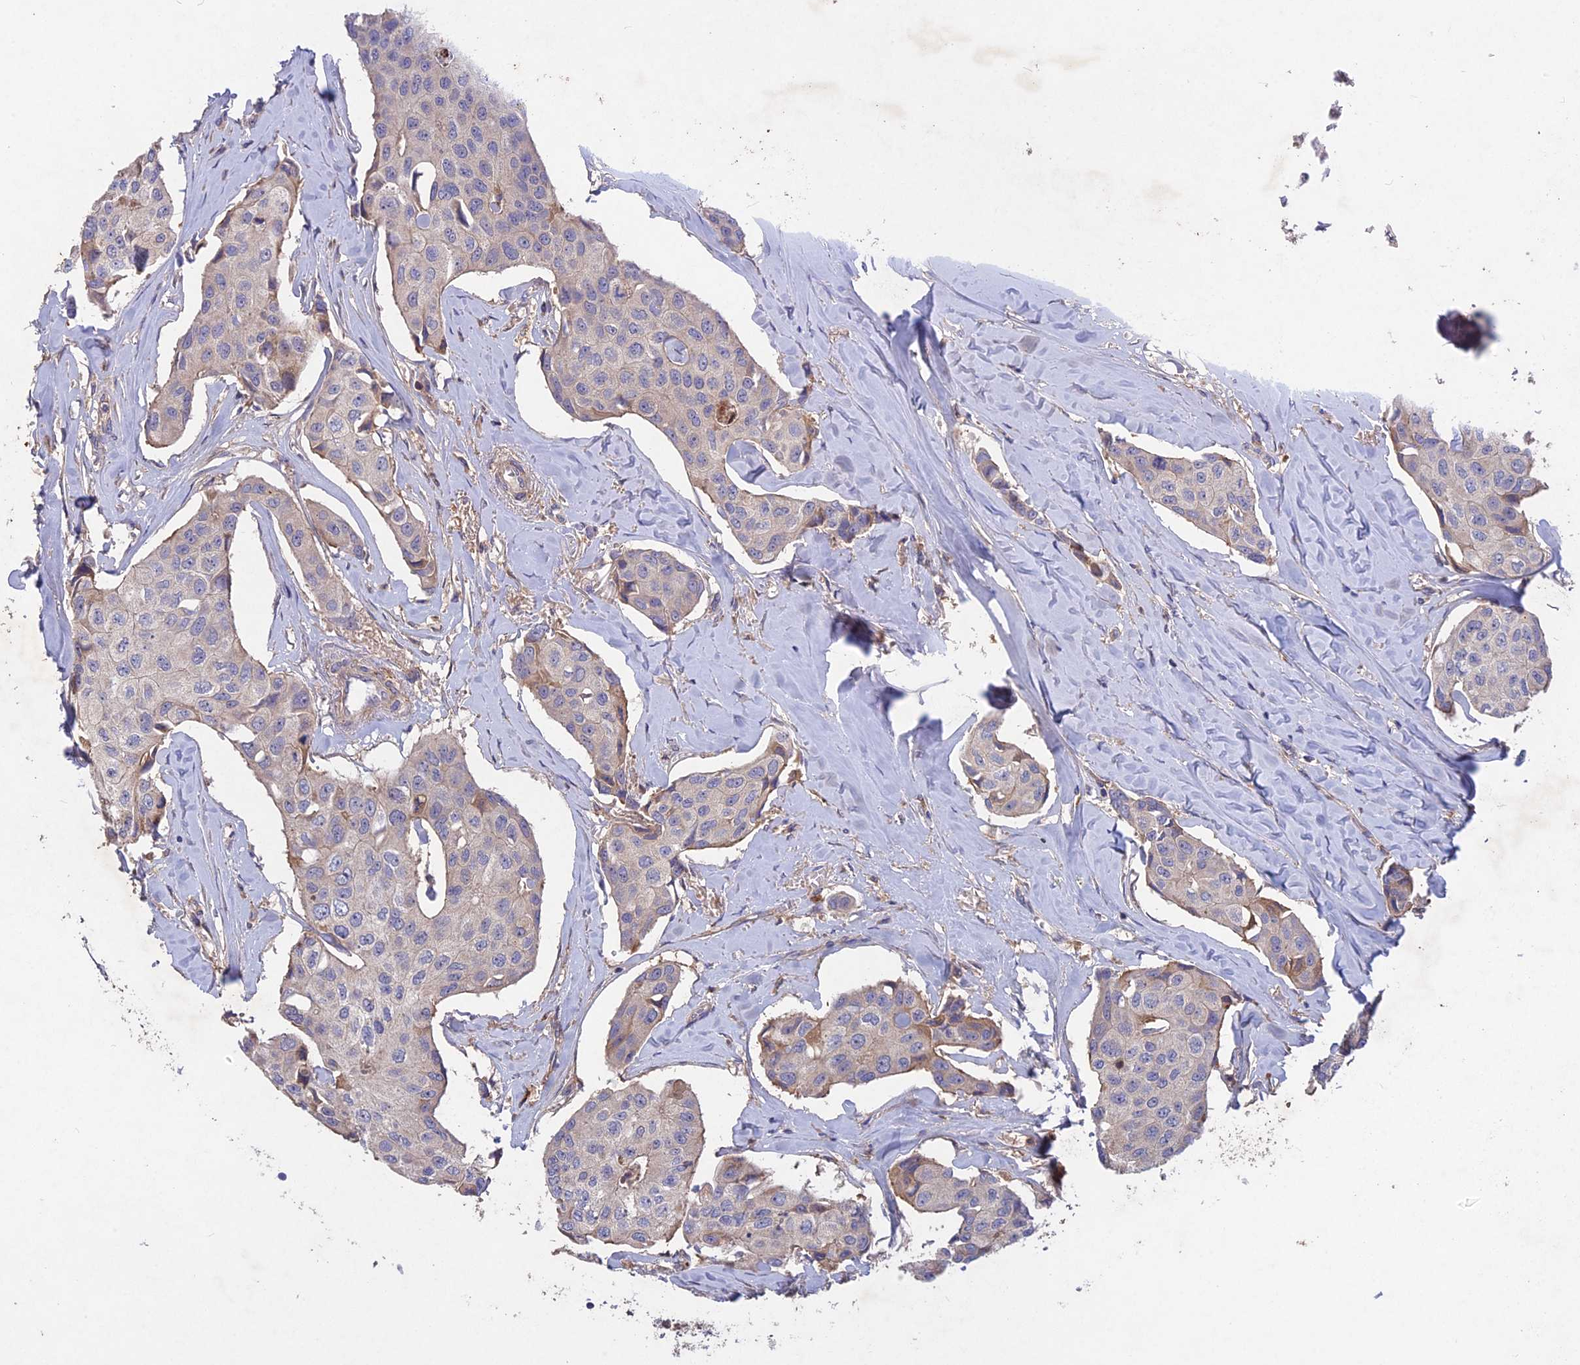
{"staining": {"intensity": "weak", "quantity": "<25%", "location": "cytoplasmic/membranous"}, "tissue": "breast cancer", "cell_type": "Tumor cells", "image_type": "cancer", "snomed": [{"axis": "morphology", "description": "Duct carcinoma"}, {"axis": "topography", "description": "Breast"}], "caption": "Image shows no significant protein staining in tumor cells of breast cancer (infiltrating ductal carcinoma).", "gene": "ADO", "patient": {"sex": "female", "age": 80}}